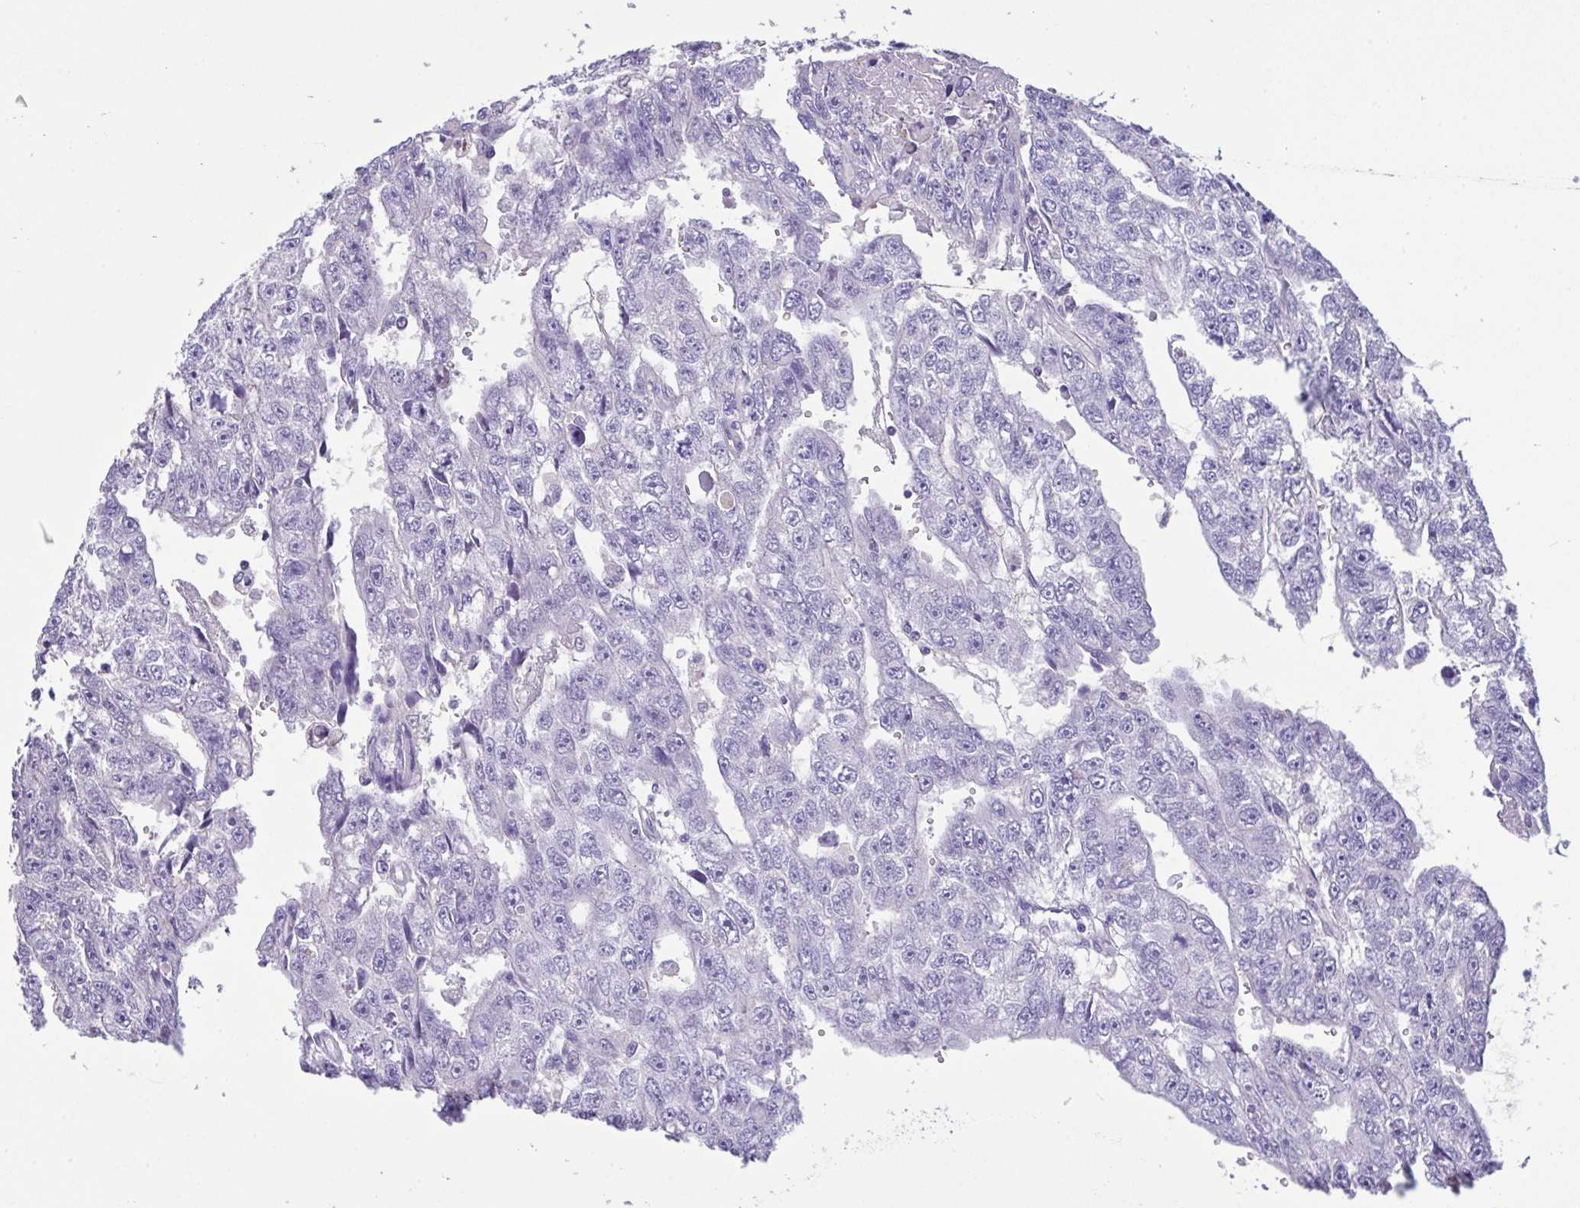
{"staining": {"intensity": "negative", "quantity": "none", "location": "none"}, "tissue": "testis cancer", "cell_type": "Tumor cells", "image_type": "cancer", "snomed": [{"axis": "morphology", "description": "Carcinoma, Embryonal, NOS"}, {"axis": "topography", "description": "Testis"}], "caption": "Immunohistochemistry (IHC) histopathology image of neoplastic tissue: testis embryonal carcinoma stained with DAB exhibits no significant protein staining in tumor cells. (DAB IHC with hematoxylin counter stain).", "gene": "CA10", "patient": {"sex": "male", "age": 20}}